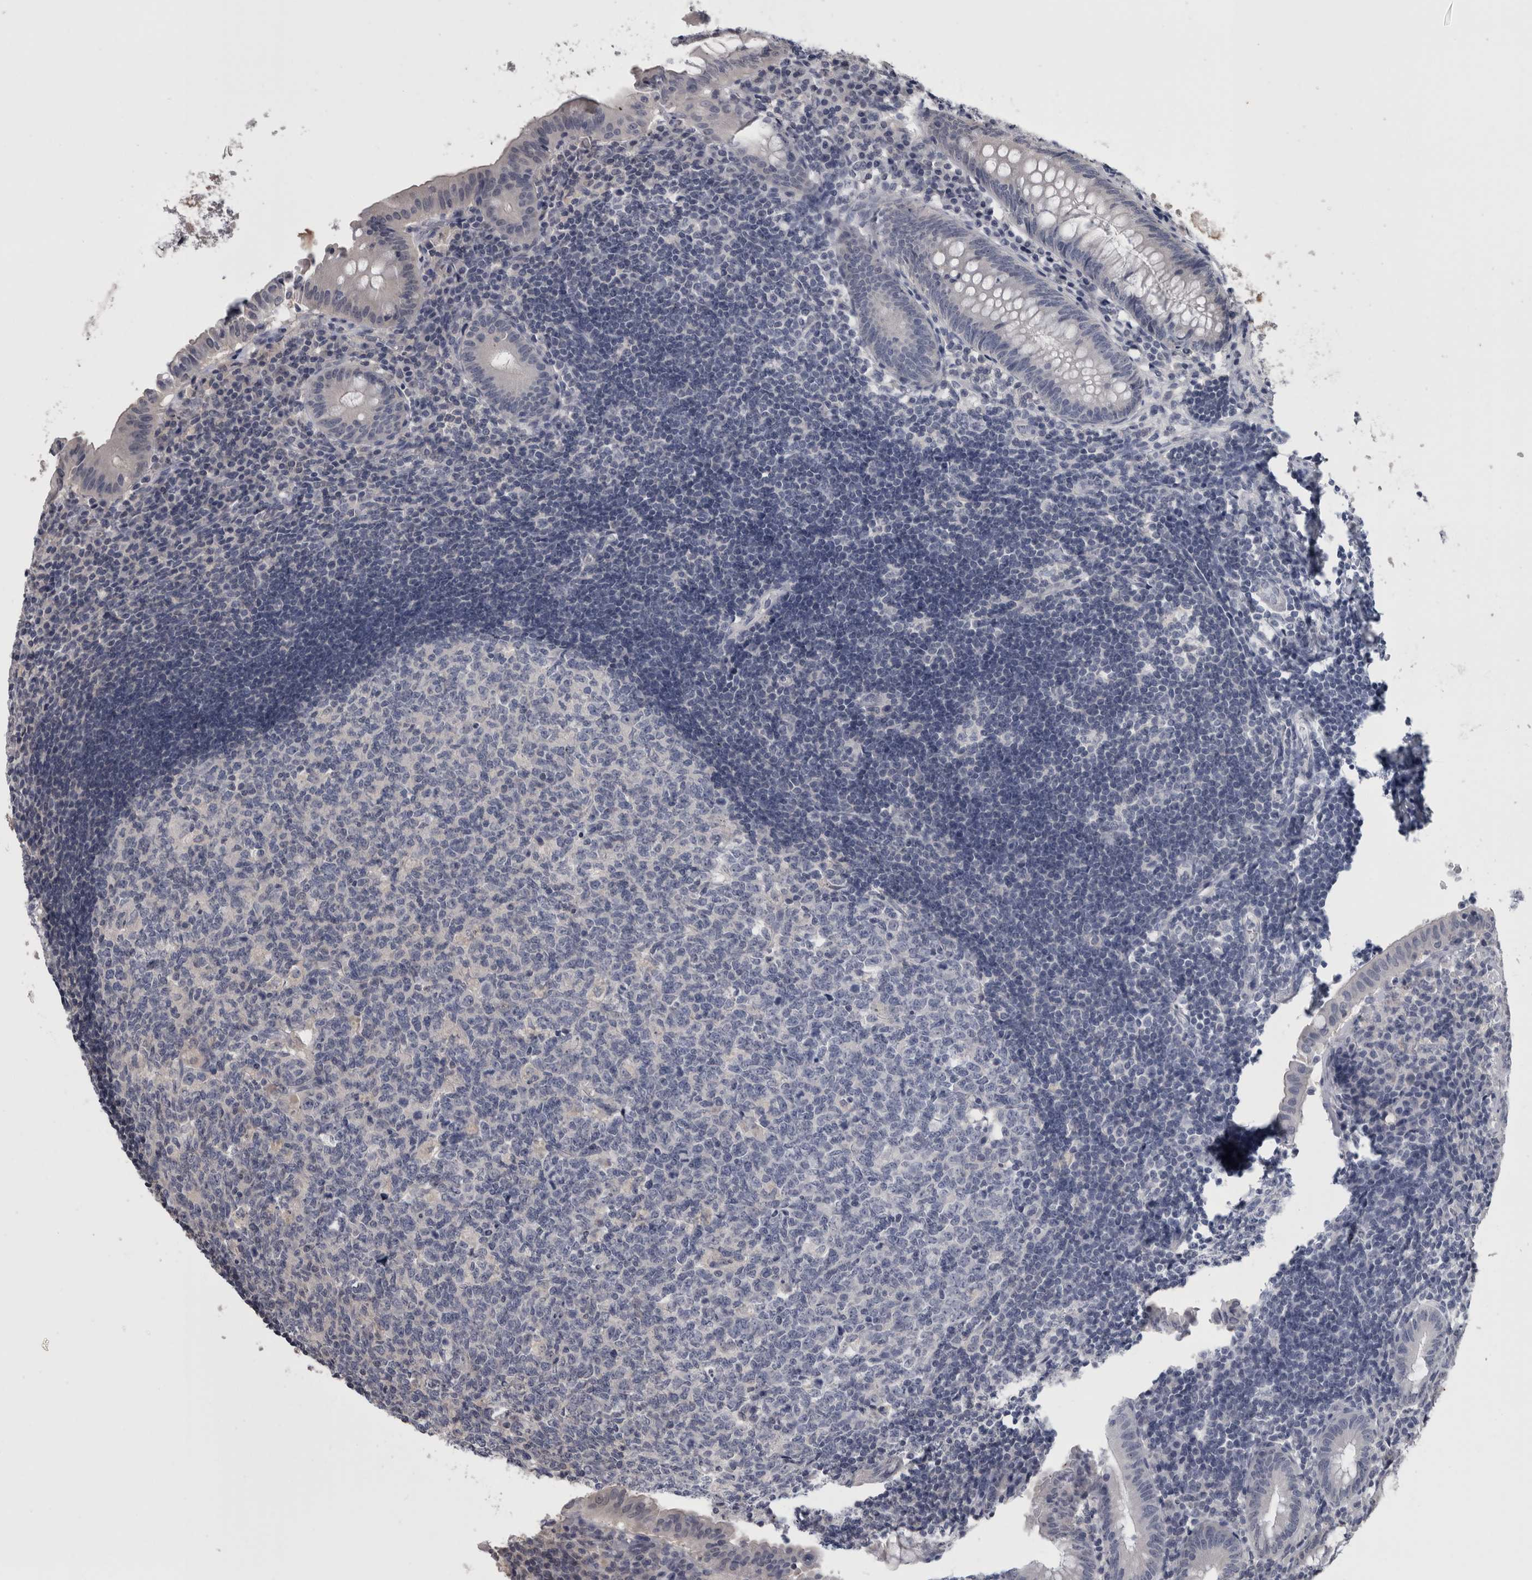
{"staining": {"intensity": "negative", "quantity": "none", "location": "none"}, "tissue": "appendix", "cell_type": "Glandular cells", "image_type": "normal", "snomed": [{"axis": "morphology", "description": "Normal tissue, NOS"}, {"axis": "topography", "description": "Appendix"}], "caption": "This is an IHC image of unremarkable human appendix. There is no staining in glandular cells.", "gene": "APRT", "patient": {"sex": "female", "age": 54}}